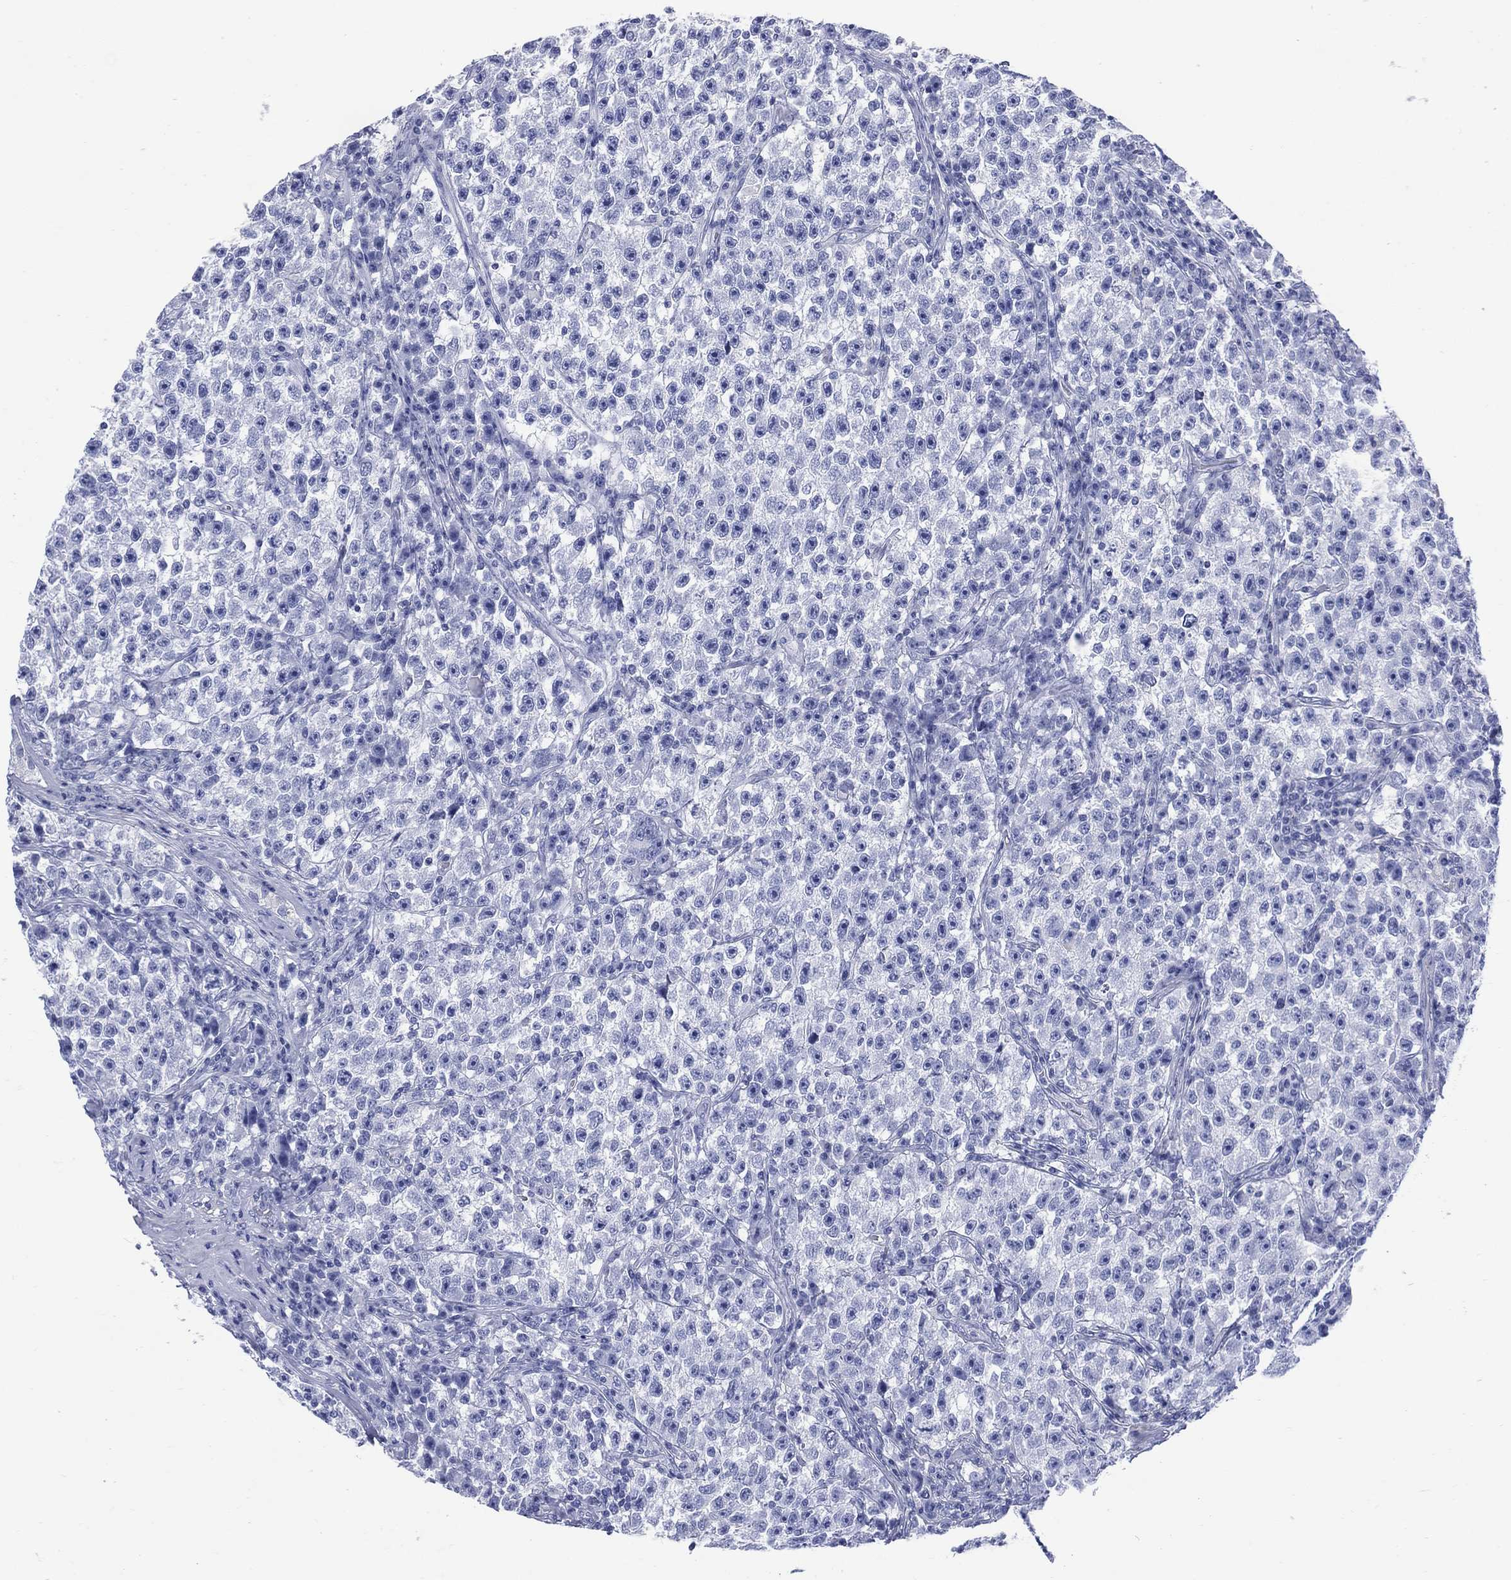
{"staining": {"intensity": "negative", "quantity": "none", "location": "none"}, "tissue": "testis cancer", "cell_type": "Tumor cells", "image_type": "cancer", "snomed": [{"axis": "morphology", "description": "Seminoma, NOS"}, {"axis": "topography", "description": "Testis"}], "caption": "High power microscopy image of an immunohistochemistry (IHC) micrograph of testis cancer, revealing no significant staining in tumor cells.", "gene": "LRRD1", "patient": {"sex": "male", "age": 22}}